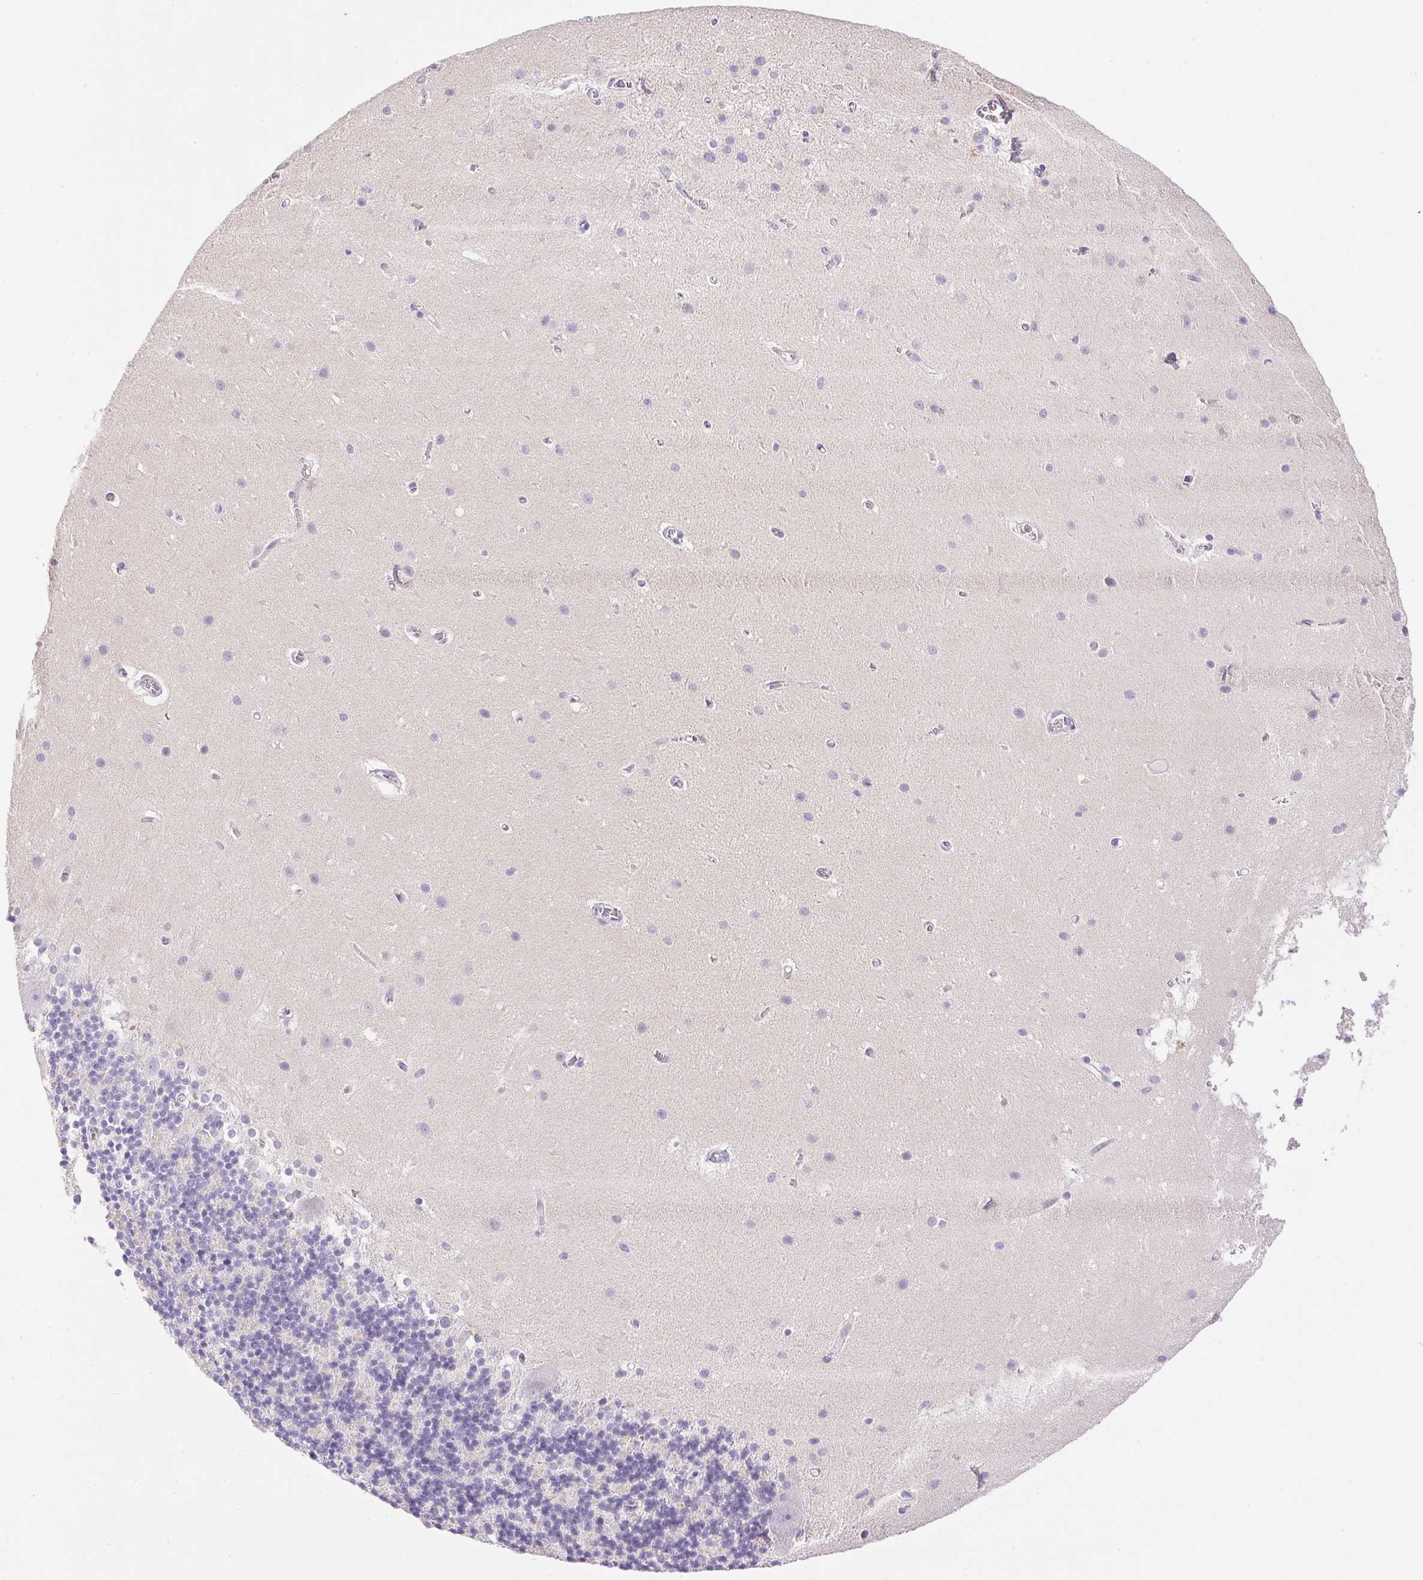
{"staining": {"intensity": "negative", "quantity": "none", "location": "none"}, "tissue": "cerebellum", "cell_type": "Cells in granular layer", "image_type": "normal", "snomed": [{"axis": "morphology", "description": "Normal tissue, NOS"}, {"axis": "topography", "description": "Cerebellum"}], "caption": "Immunohistochemistry photomicrograph of unremarkable cerebellum stained for a protein (brown), which reveals no expression in cells in granular layer. The staining was performed using DAB to visualize the protein expression in brown, while the nuclei were stained in blue with hematoxylin (Magnification: 20x).", "gene": "ATP6V0A4", "patient": {"sex": "male", "age": 70}}